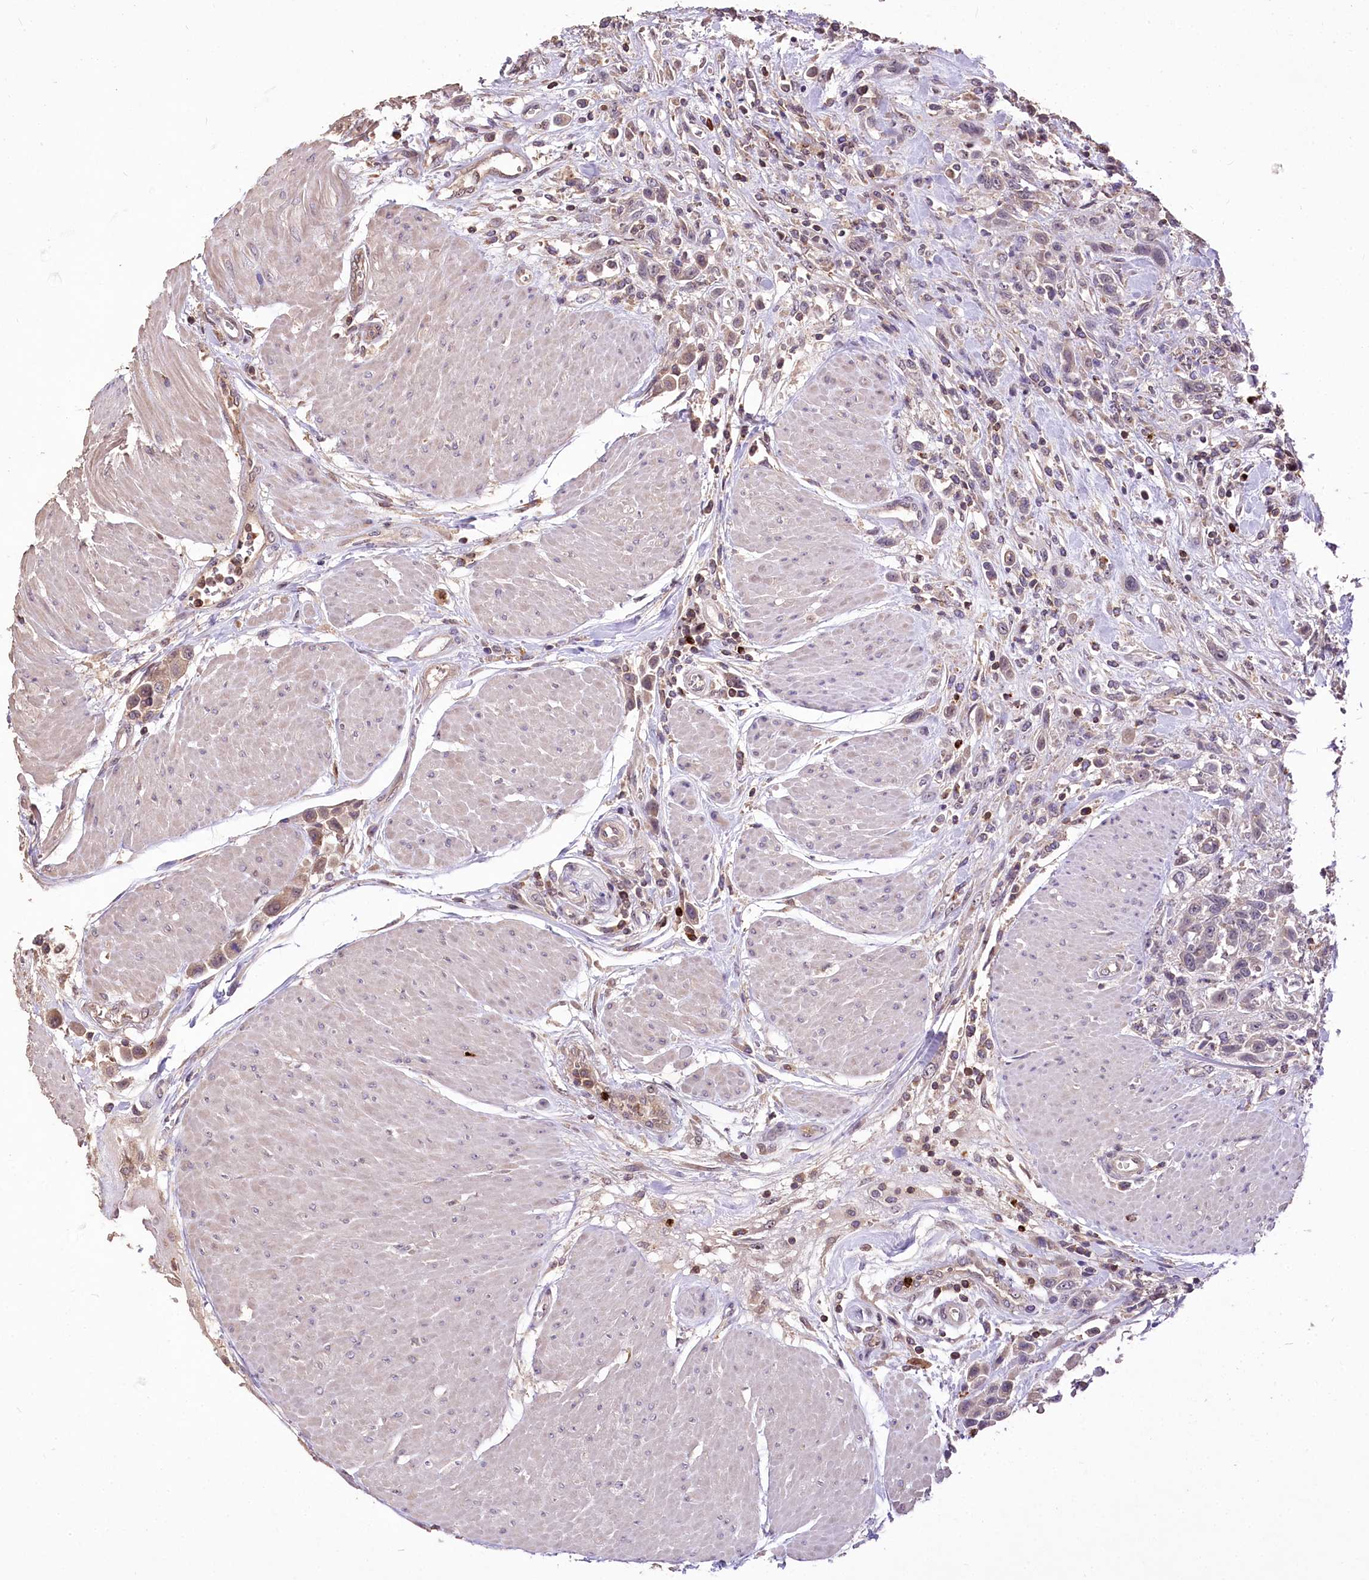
{"staining": {"intensity": "weak", "quantity": "<25%", "location": "cytoplasmic/membranous"}, "tissue": "urothelial cancer", "cell_type": "Tumor cells", "image_type": "cancer", "snomed": [{"axis": "morphology", "description": "Urothelial carcinoma, High grade"}, {"axis": "topography", "description": "Urinary bladder"}], "caption": "Tumor cells show no significant protein expression in urothelial cancer. The staining was performed using DAB (3,3'-diaminobenzidine) to visualize the protein expression in brown, while the nuclei were stained in blue with hematoxylin (Magnification: 20x).", "gene": "SERGEF", "patient": {"sex": "male", "age": 50}}